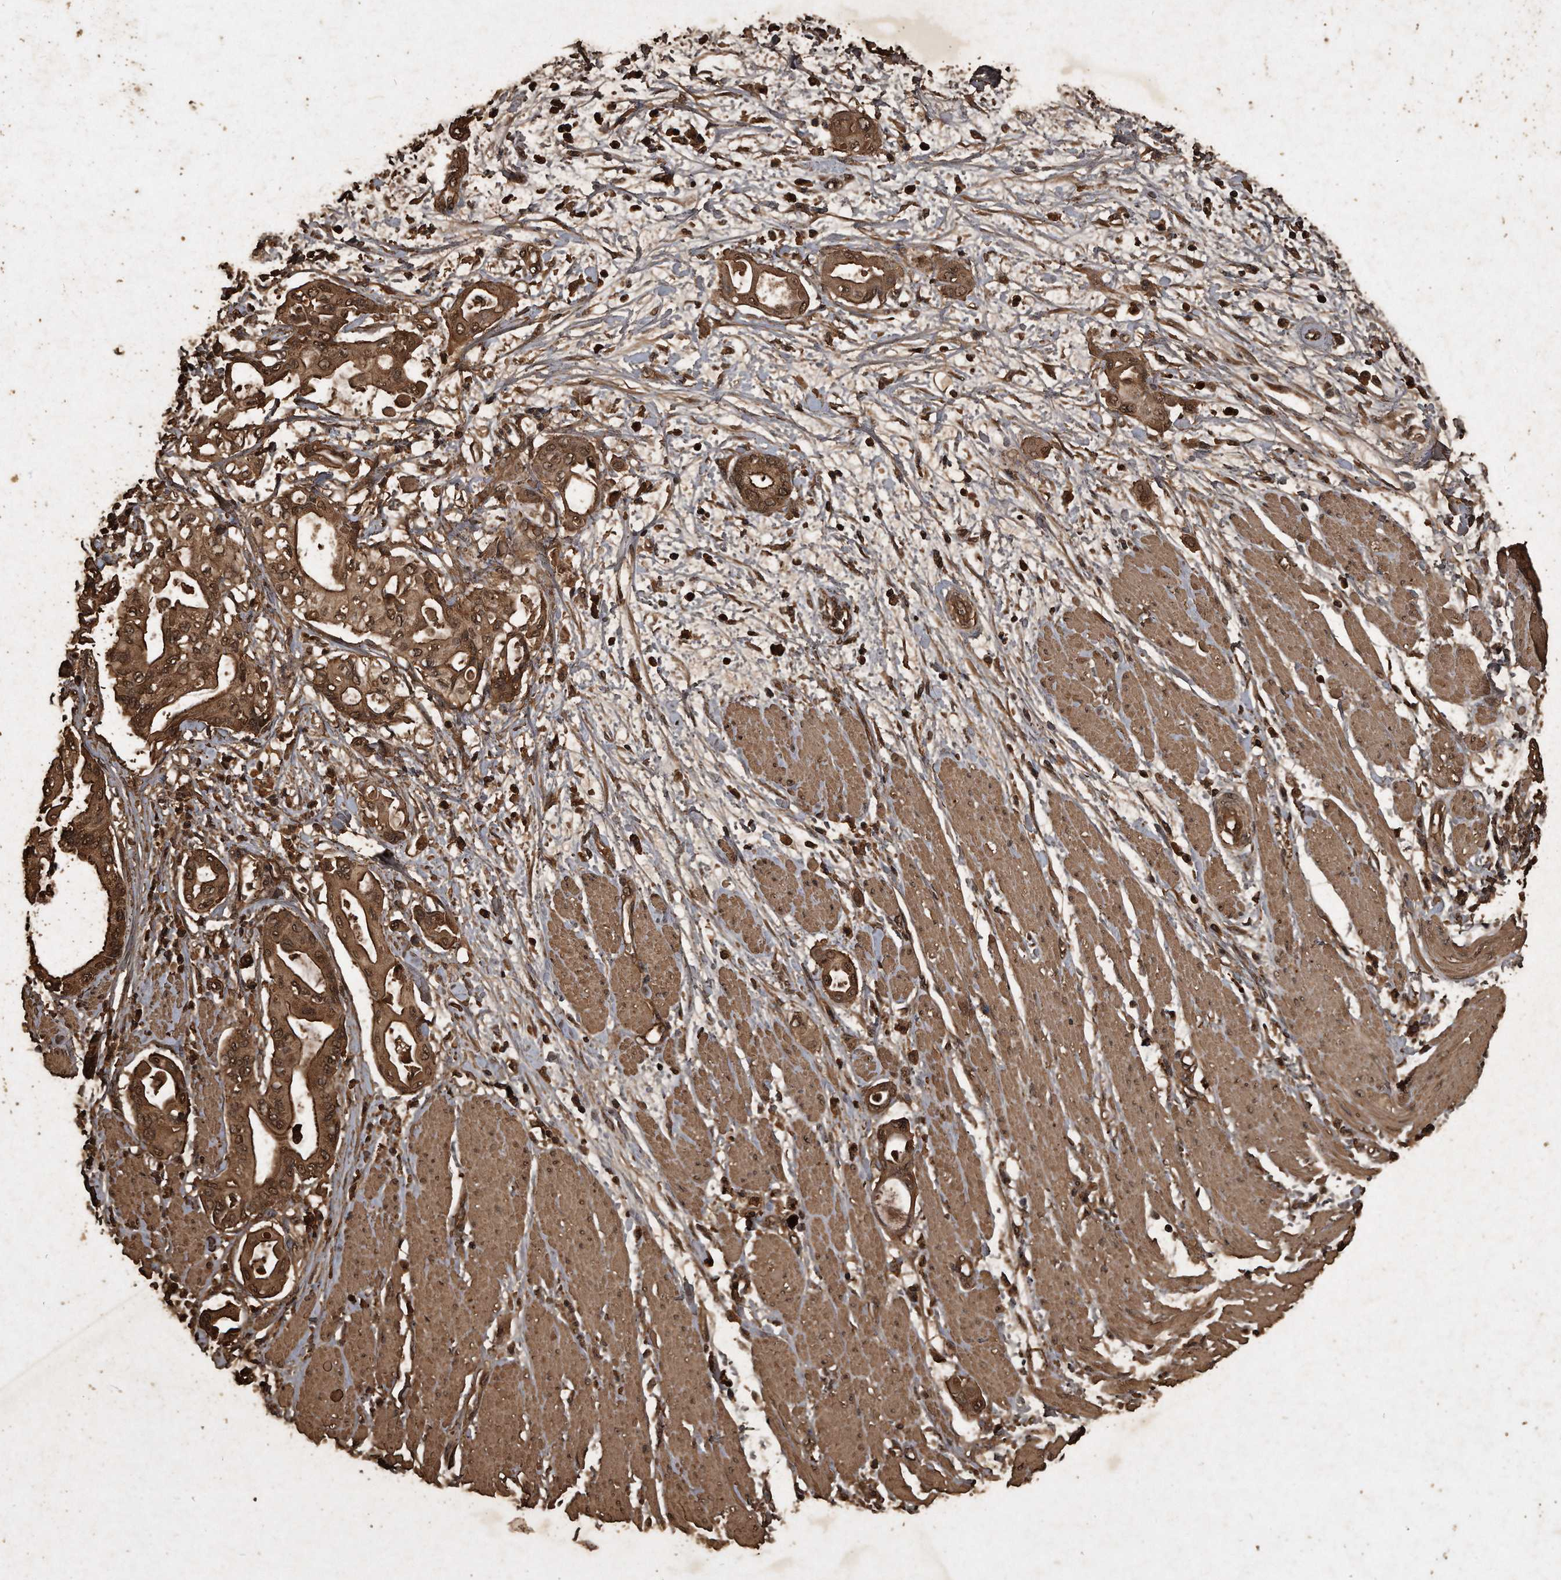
{"staining": {"intensity": "strong", "quantity": ">75%", "location": "cytoplasmic/membranous,nuclear"}, "tissue": "pancreatic cancer", "cell_type": "Tumor cells", "image_type": "cancer", "snomed": [{"axis": "morphology", "description": "Adenocarcinoma, NOS"}, {"axis": "morphology", "description": "Adenocarcinoma, metastatic, NOS"}, {"axis": "topography", "description": "Lymph node"}, {"axis": "topography", "description": "Pancreas"}, {"axis": "topography", "description": "Duodenum"}], "caption": "Approximately >75% of tumor cells in metastatic adenocarcinoma (pancreatic) exhibit strong cytoplasmic/membranous and nuclear protein staining as visualized by brown immunohistochemical staining.", "gene": "CFLAR", "patient": {"sex": "female", "age": 64}}